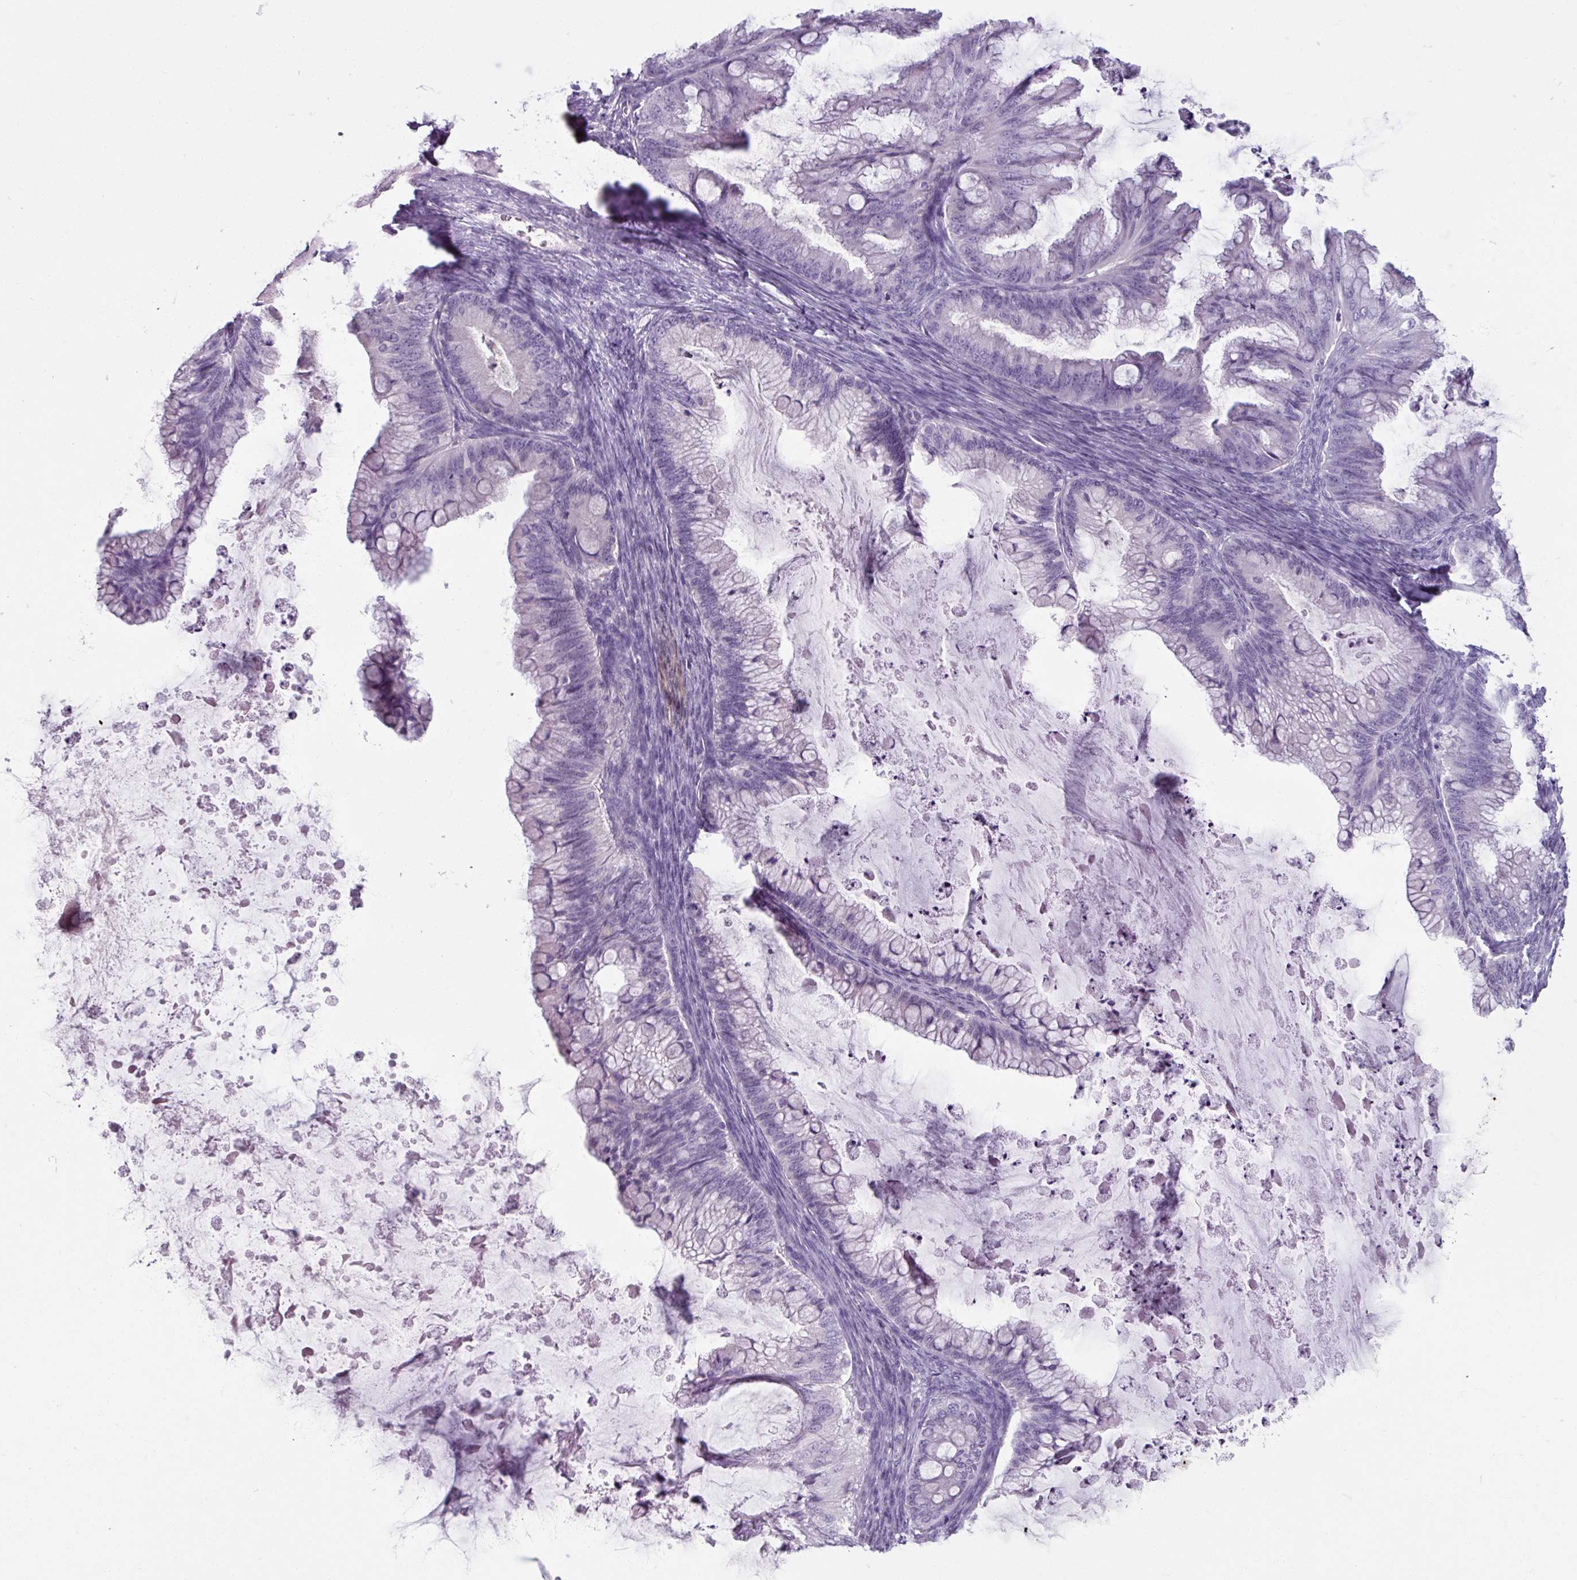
{"staining": {"intensity": "negative", "quantity": "none", "location": "none"}, "tissue": "ovarian cancer", "cell_type": "Tumor cells", "image_type": "cancer", "snomed": [{"axis": "morphology", "description": "Cystadenocarcinoma, mucinous, NOS"}, {"axis": "topography", "description": "Ovary"}], "caption": "DAB immunohistochemical staining of human ovarian cancer demonstrates no significant positivity in tumor cells.", "gene": "SLC27A5", "patient": {"sex": "female", "age": 35}}